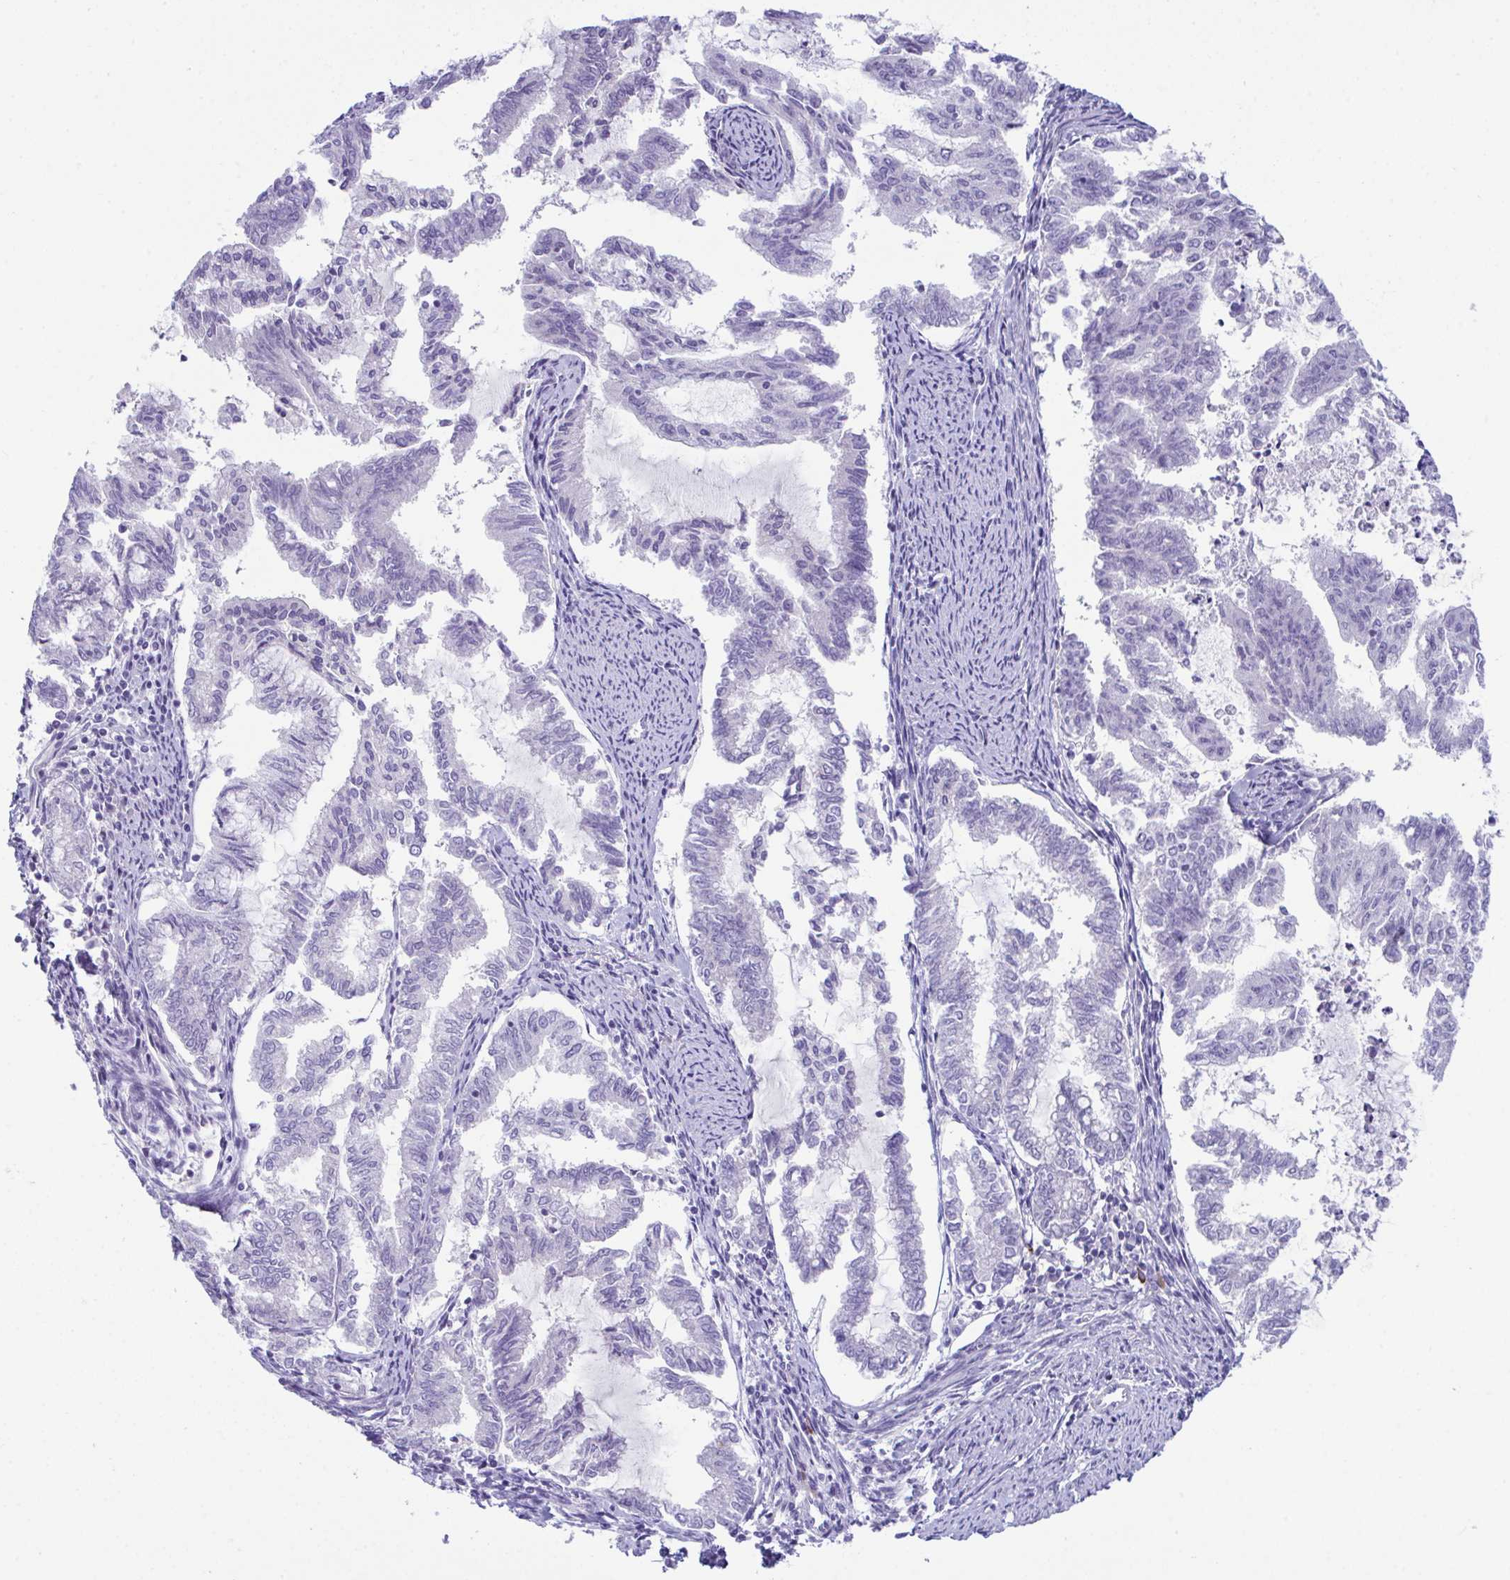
{"staining": {"intensity": "negative", "quantity": "none", "location": "none"}, "tissue": "endometrial cancer", "cell_type": "Tumor cells", "image_type": "cancer", "snomed": [{"axis": "morphology", "description": "Adenocarcinoma, NOS"}, {"axis": "topography", "description": "Endometrium"}], "caption": "The photomicrograph displays no staining of tumor cells in endometrial cancer.", "gene": "USP35", "patient": {"sex": "female", "age": 79}}